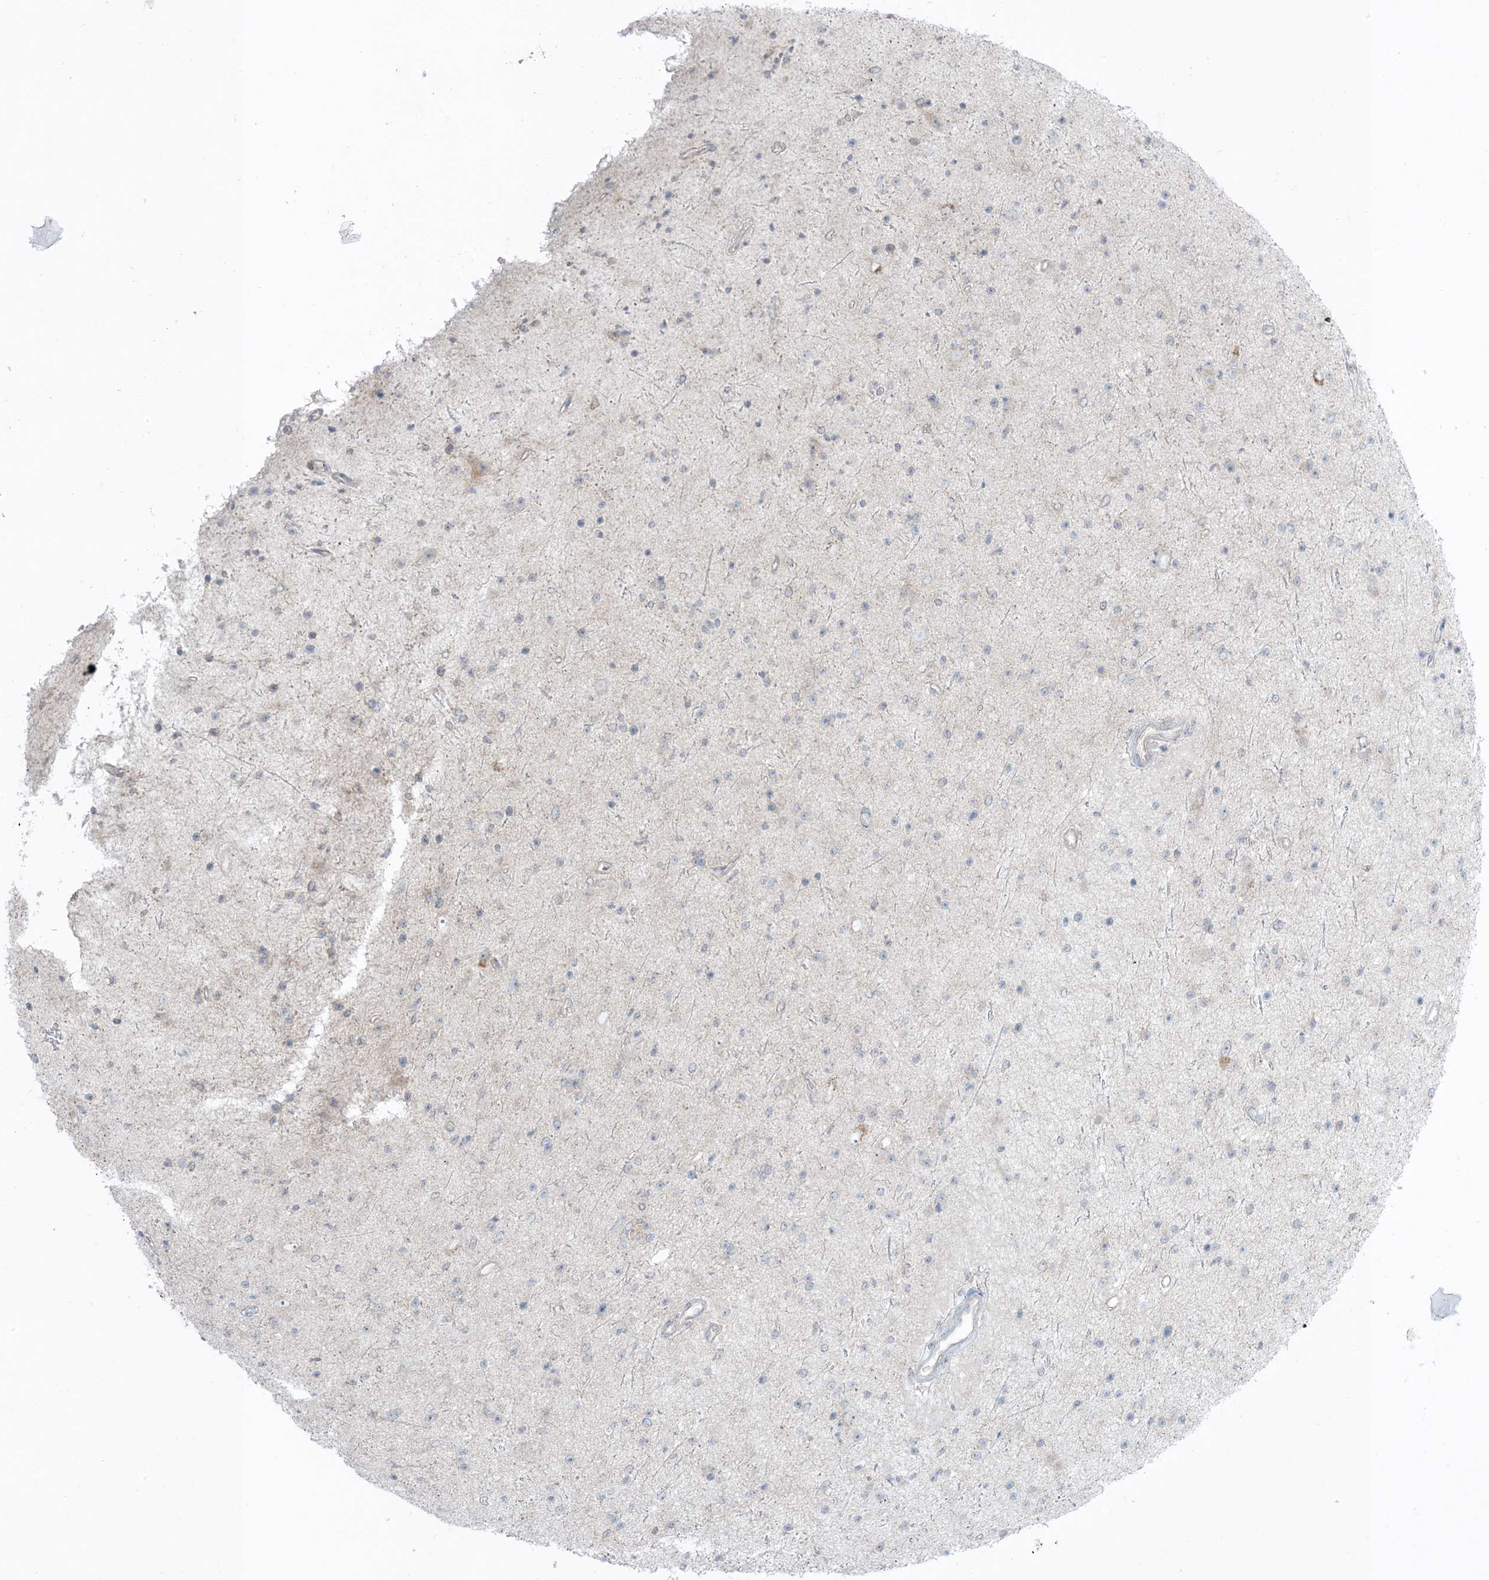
{"staining": {"intensity": "negative", "quantity": "none", "location": "none"}, "tissue": "glioma", "cell_type": "Tumor cells", "image_type": "cancer", "snomed": [{"axis": "morphology", "description": "Glioma, malignant, Low grade"}, {"axis": "topography", "description": "Cerebral cortex"}], "caption": "Immunohistochemistry histopathology image of human malignant glioma (low-grade) stained for a protein (brown), which shows no expression in tumor cells.", "gene": "ODC1", "patient": {"sex": "female", "age": 39}}